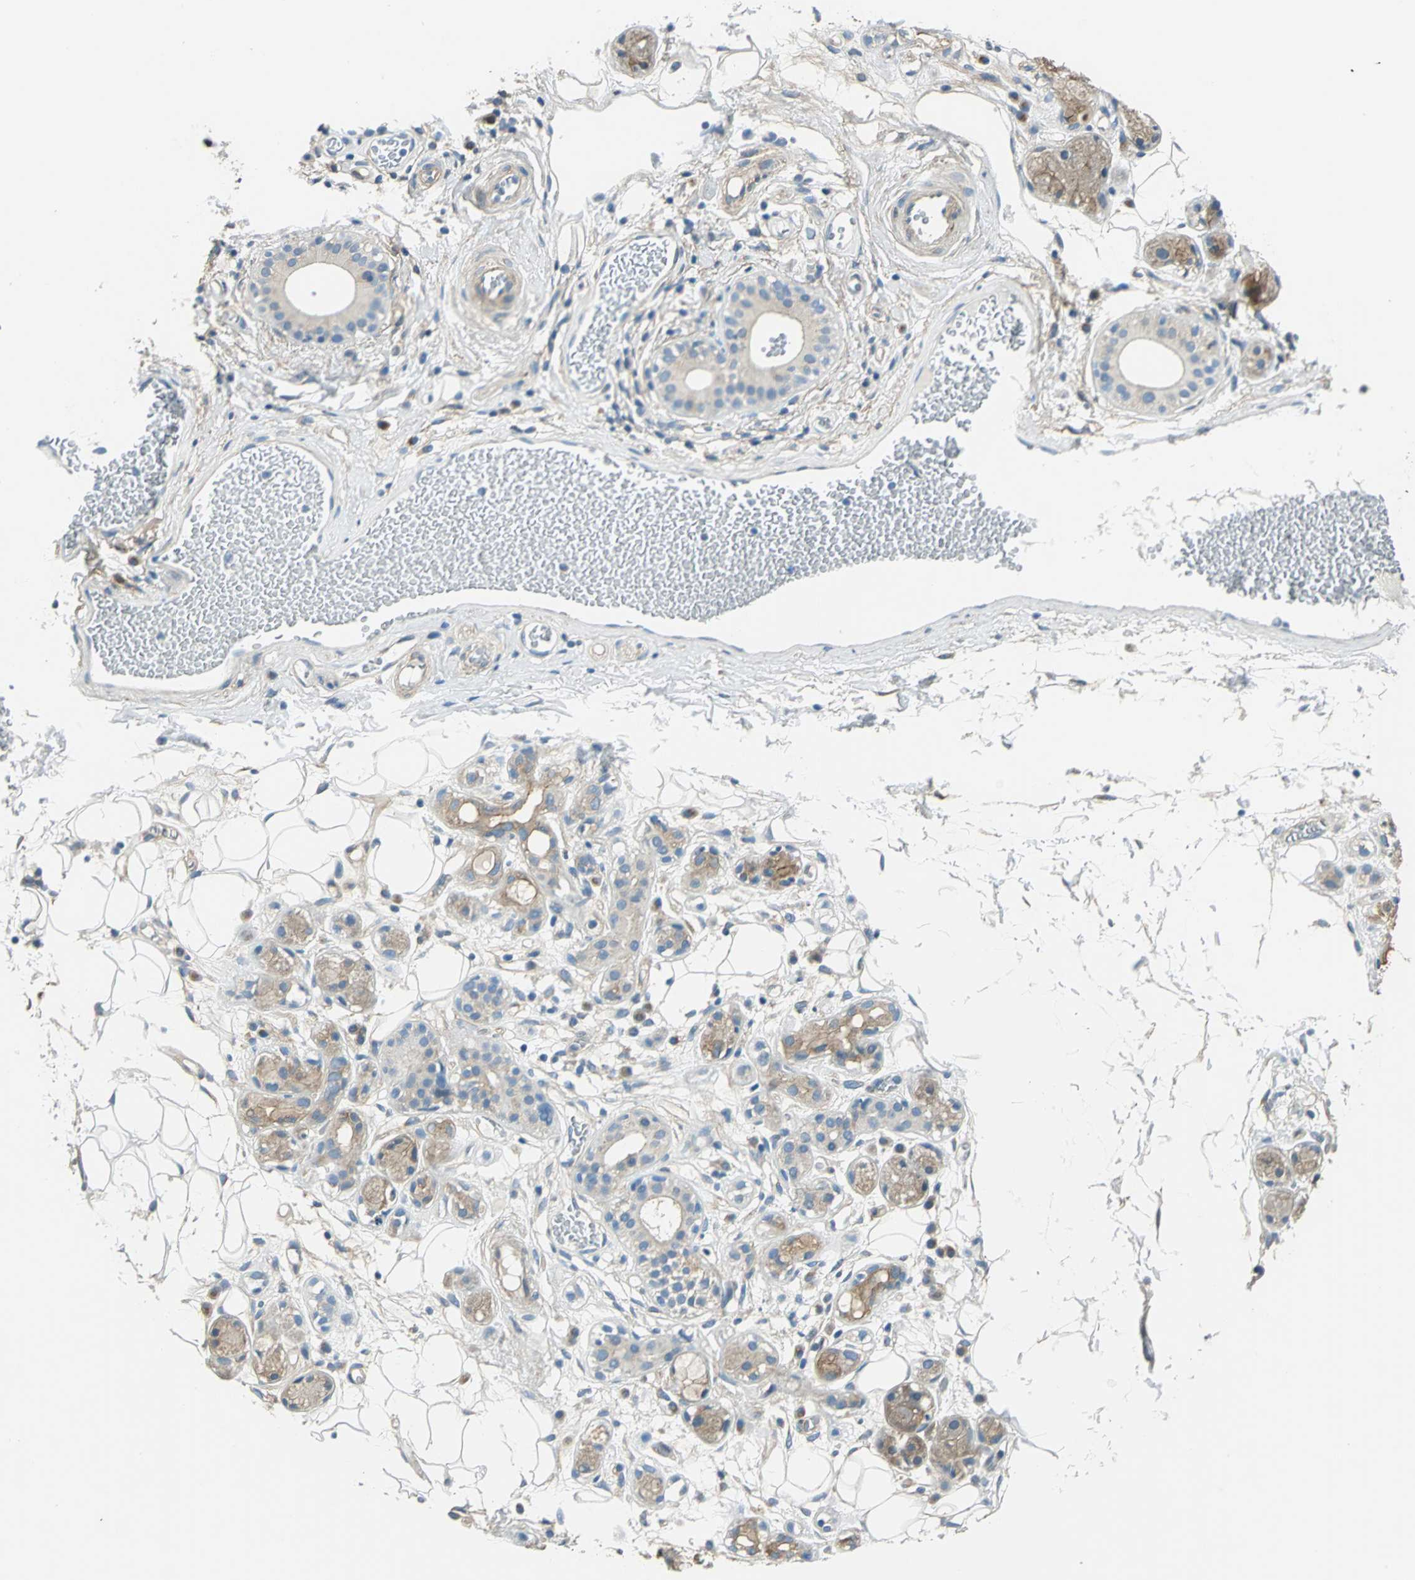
{"staining": {"intensity": "moderate", "quantity": "<25%", "location": "cytoplasmic/membranous"}, "tissue": "adipose tissue", "cell_type": "Adipocytes", "image_type": "normal", "snomed": [{"axis": "morphology", "description": "Normal tissue, NOS"}, {"axis": "morphology", "description": "Inflammation, NOS"}, {"axis": "topography", "description": "Vascular tissue"}, {"axis": "topography", "description": "Salivary gland"}], "caption": "Protein expression analysis of benign adipose tissue demonstrates moderate cytoplasmic/membranous staining in about <25% of adipocytes. Nuclei are stained in blue.", "gene": "CDC42EP1", "patient": {"sex": "female", "age": 75}}